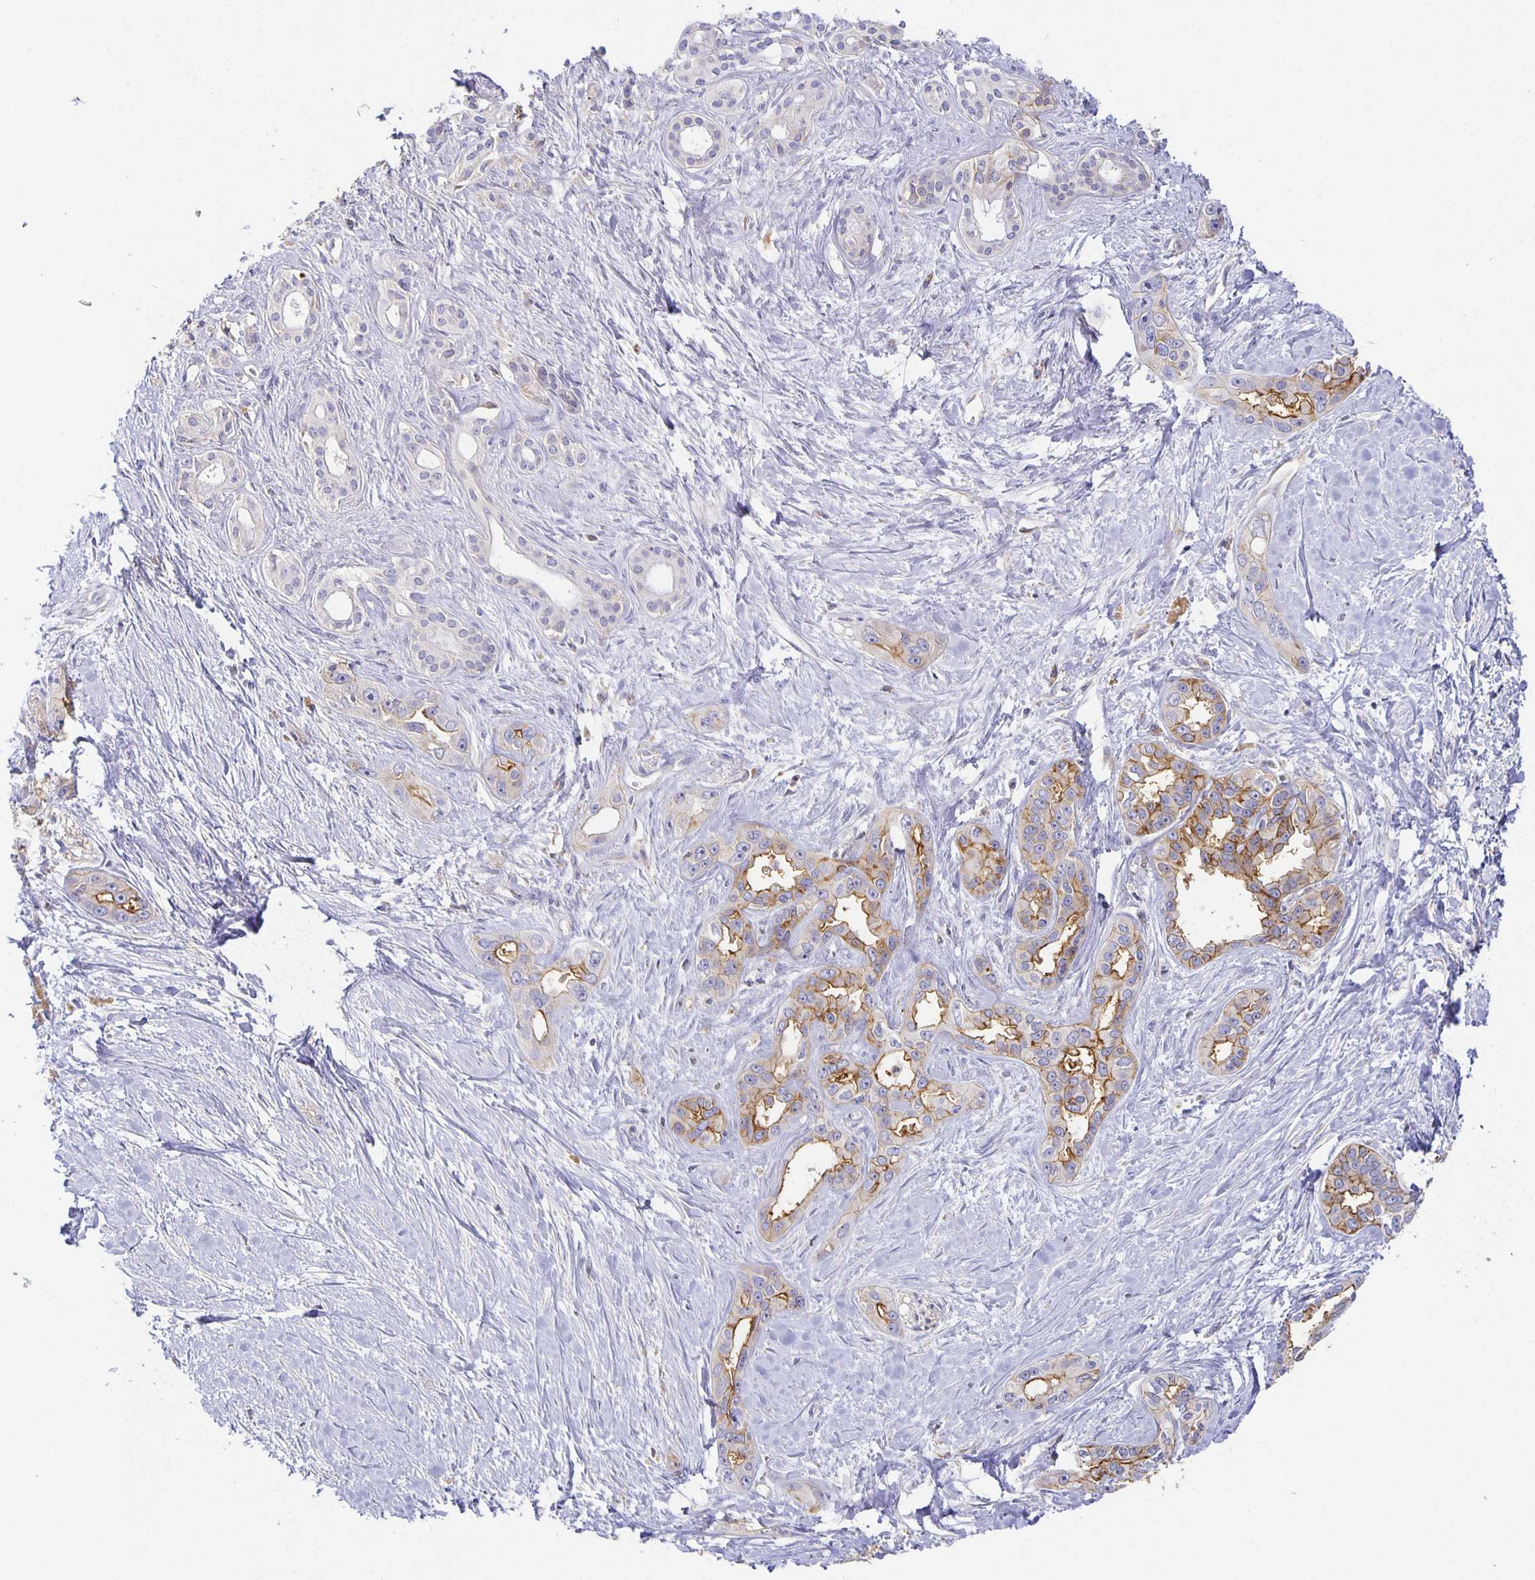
{"staining": {"intensity": "moderate", "quantity": "25%-75%", "location": "cytoplasmic/membranous"}, "tissue": "pancreatic cancer", "cell_type": "Tumor cells", "image_type": "cancer", "snomed": [{"axis": "morphology", "description": "Adenocarcinoma, NOS"}, {"axis": "topography", "description": "Pancreas"}], "caption": "The histopathology image exhibits staining of pancreatic adenocarcinoma, revealing moderate cytoplasmic/membranous protein expression (brown color) within tumor cells.", "gene": "FLRT3", "patient": {"sex": "female", "age": 50}}